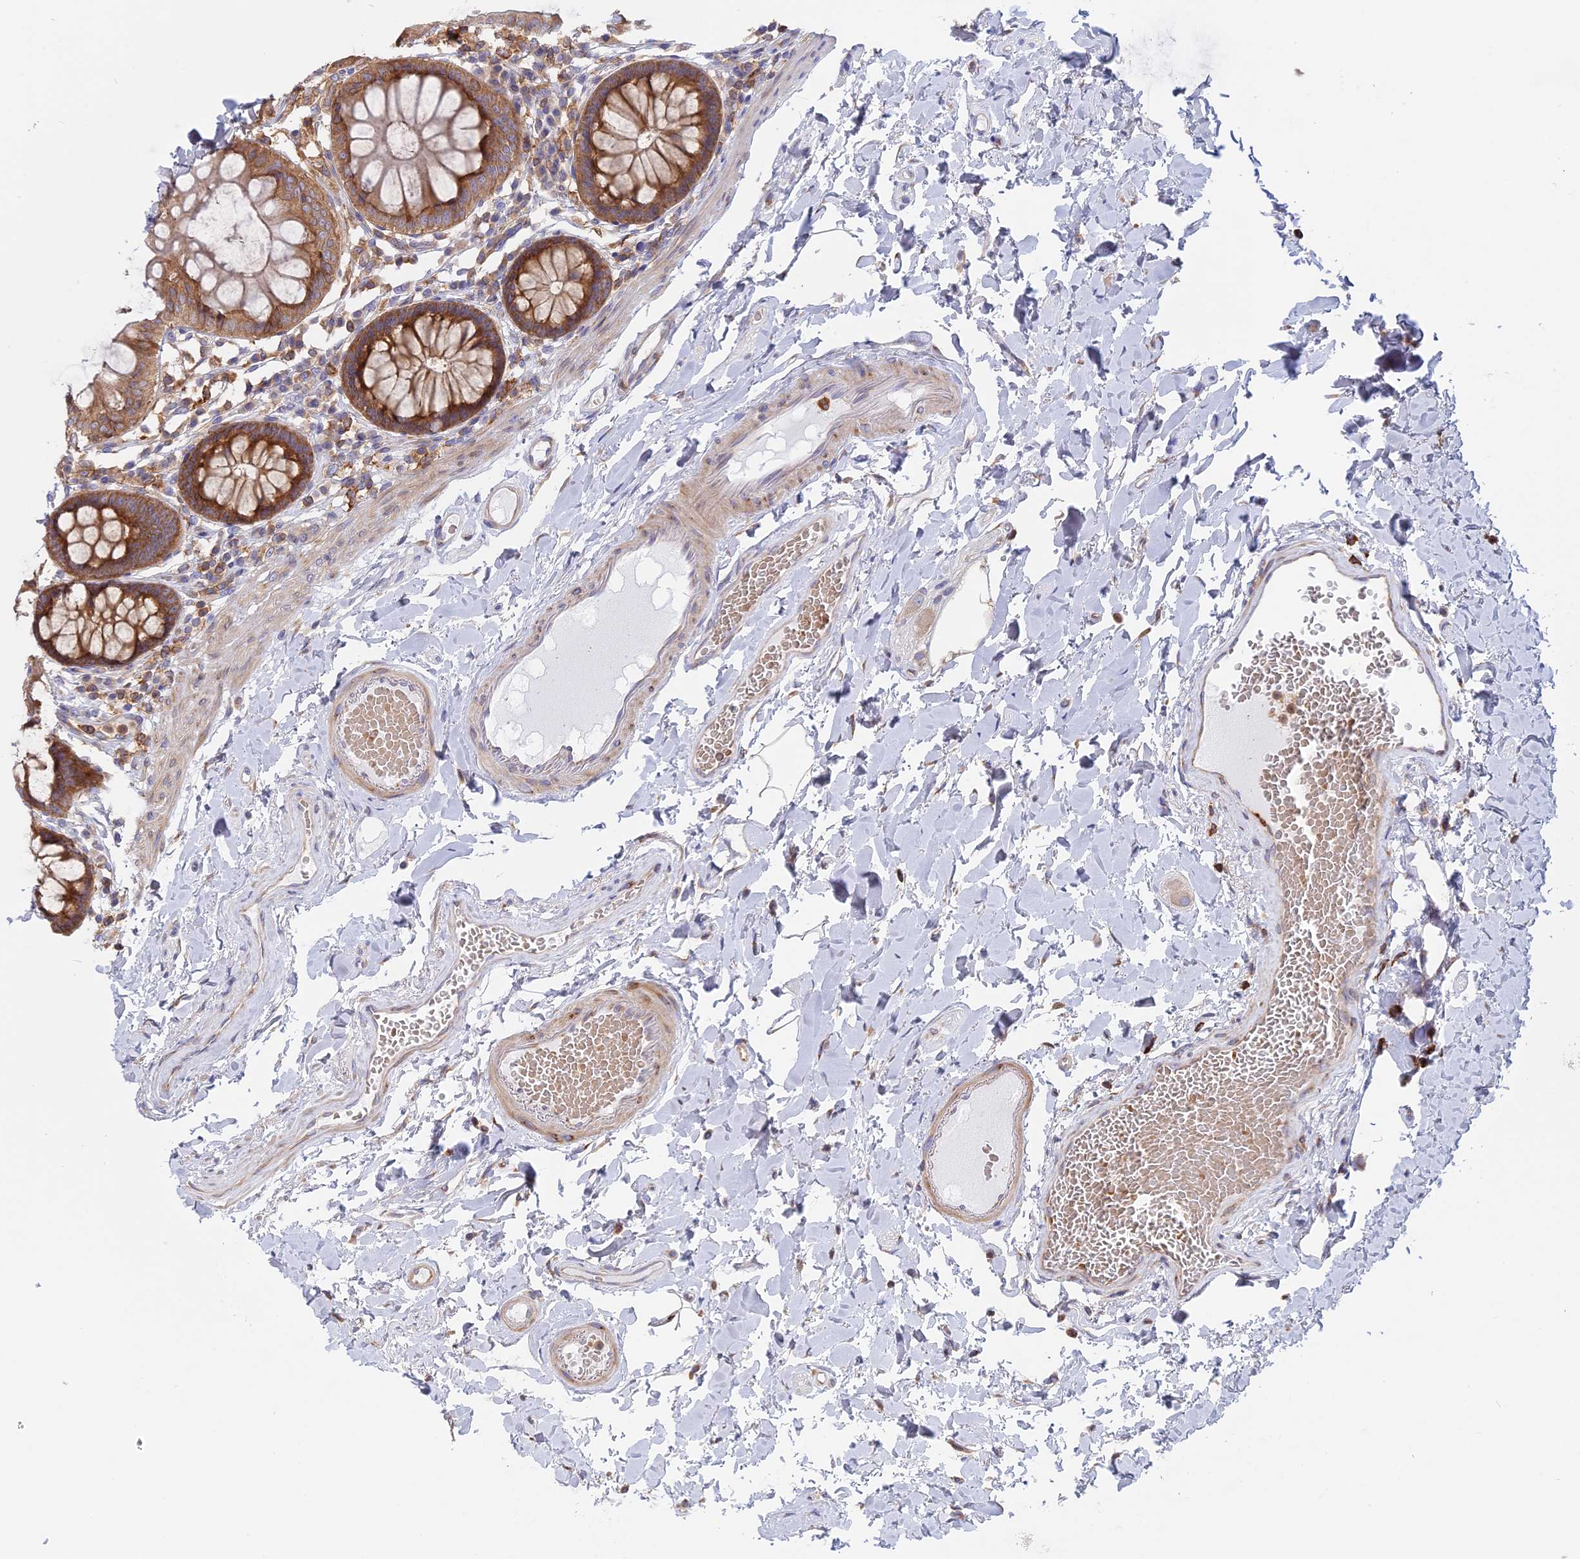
{"staining": {"intensity": "weak", "quantity": ">75%", "location": "cytoplasmic/membranous"}, "tissue": "colon", "cell_type": "Endothelial cells", "image_type": "normal", "snomed": [{"axis": "morphology", "description": "Normal tissue, NOS"}, {"axis": "topography", "description": "Colon"}], "caption": "Immunohistochemistry (IHC) of benign colon demonstrates low levels of weak cytoplasmic/membranous expression in about >75% of endothelial cells.", "gene": "GMIP", "patient": {"sex": "male", "age": 84}}